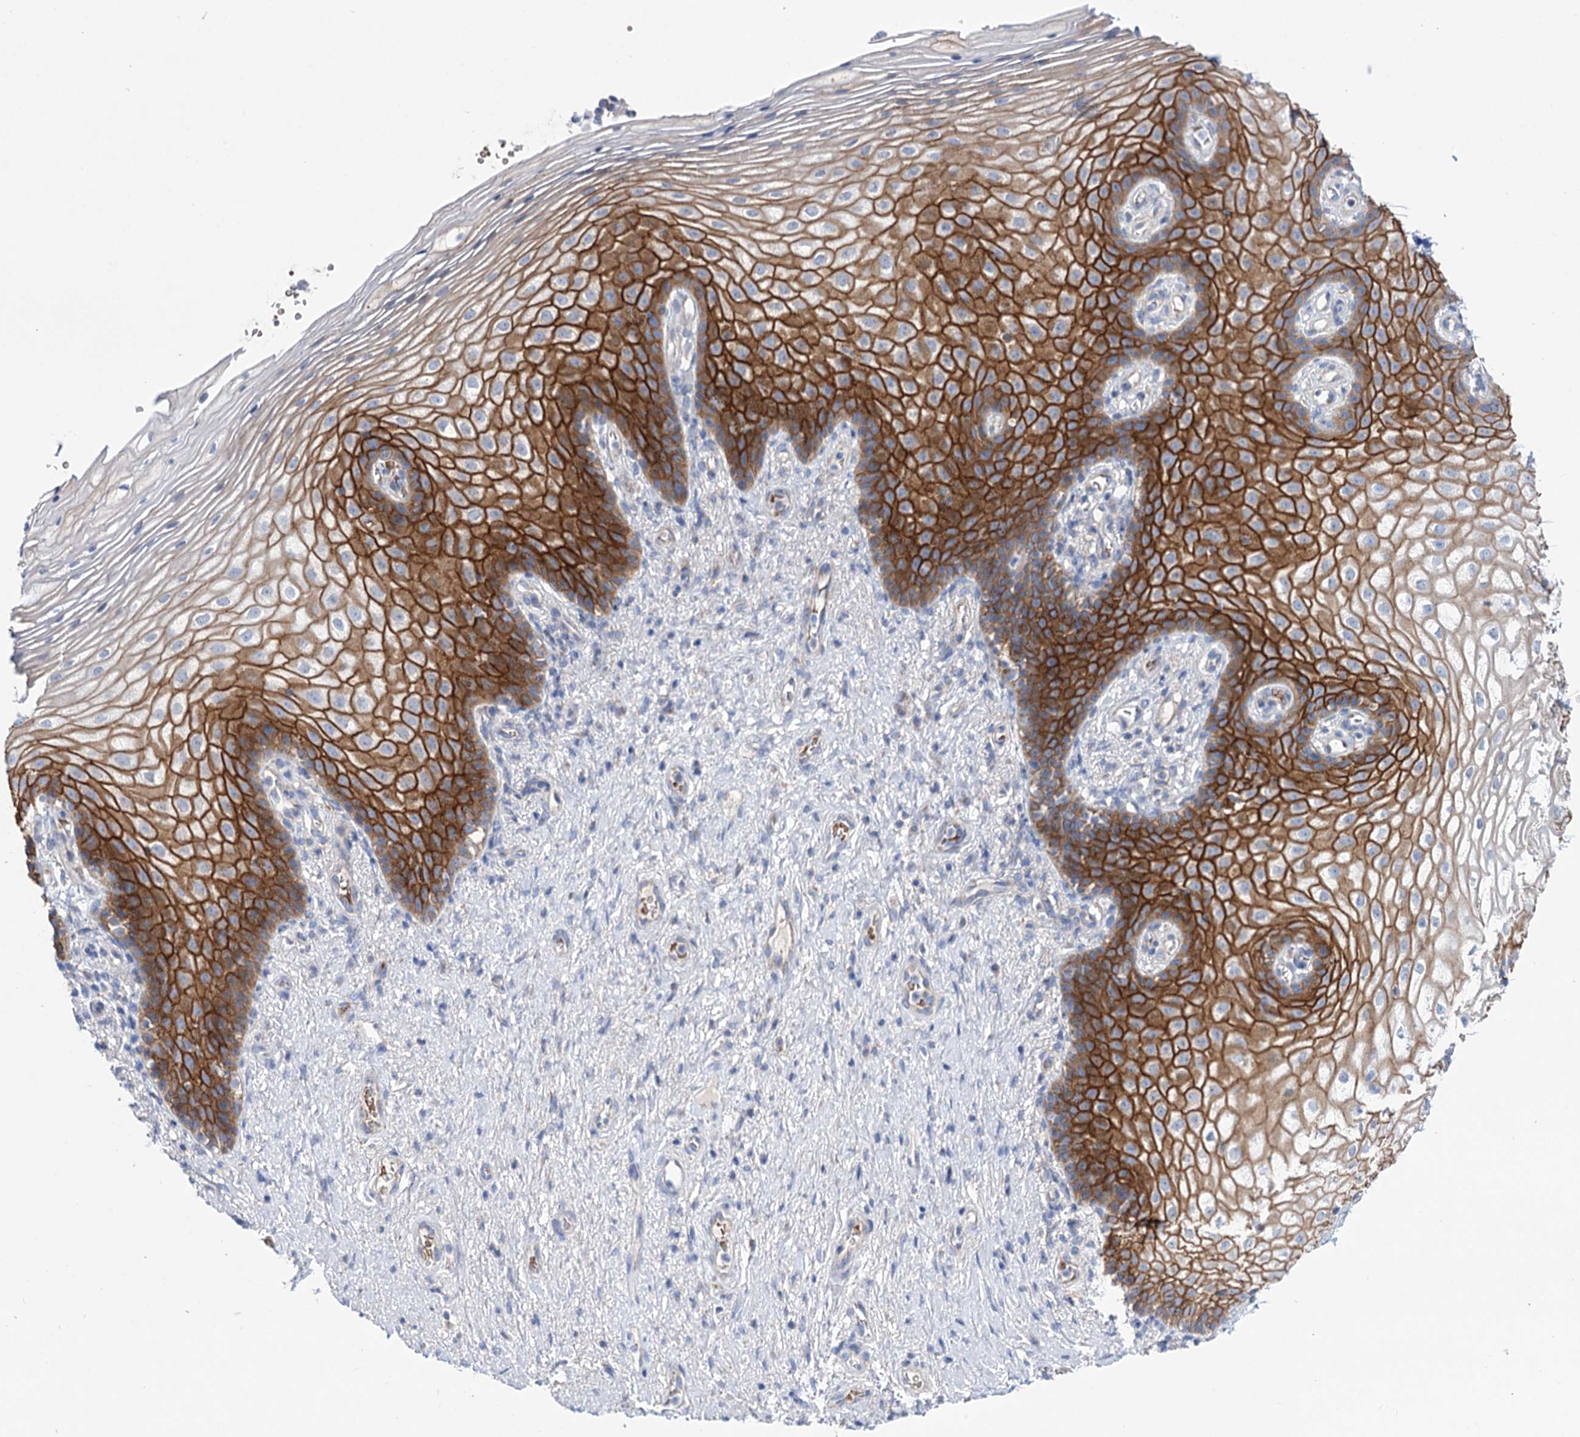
{"staining": {"intensity": "strong", "quantity": ">75%", "location": "cytoplasmic/membranous"}, "tissue": "vagina", "cell_type": "Squamous epithelial cells", "image_type": "normal", "snomed": [{"axis": "morphology", "description": "Normal tissue, NOS"}, {"axis": "topography", "description": "Vagina"}], "caption": "Protein staining of benign vagina demonstrates strong cytoplasmic/membranous staining in about >75% of squamous epithelial cells. Nuclei are stained in blue.", "gene": "YARS2", "patient": {"sex": "female", "age": 60}}